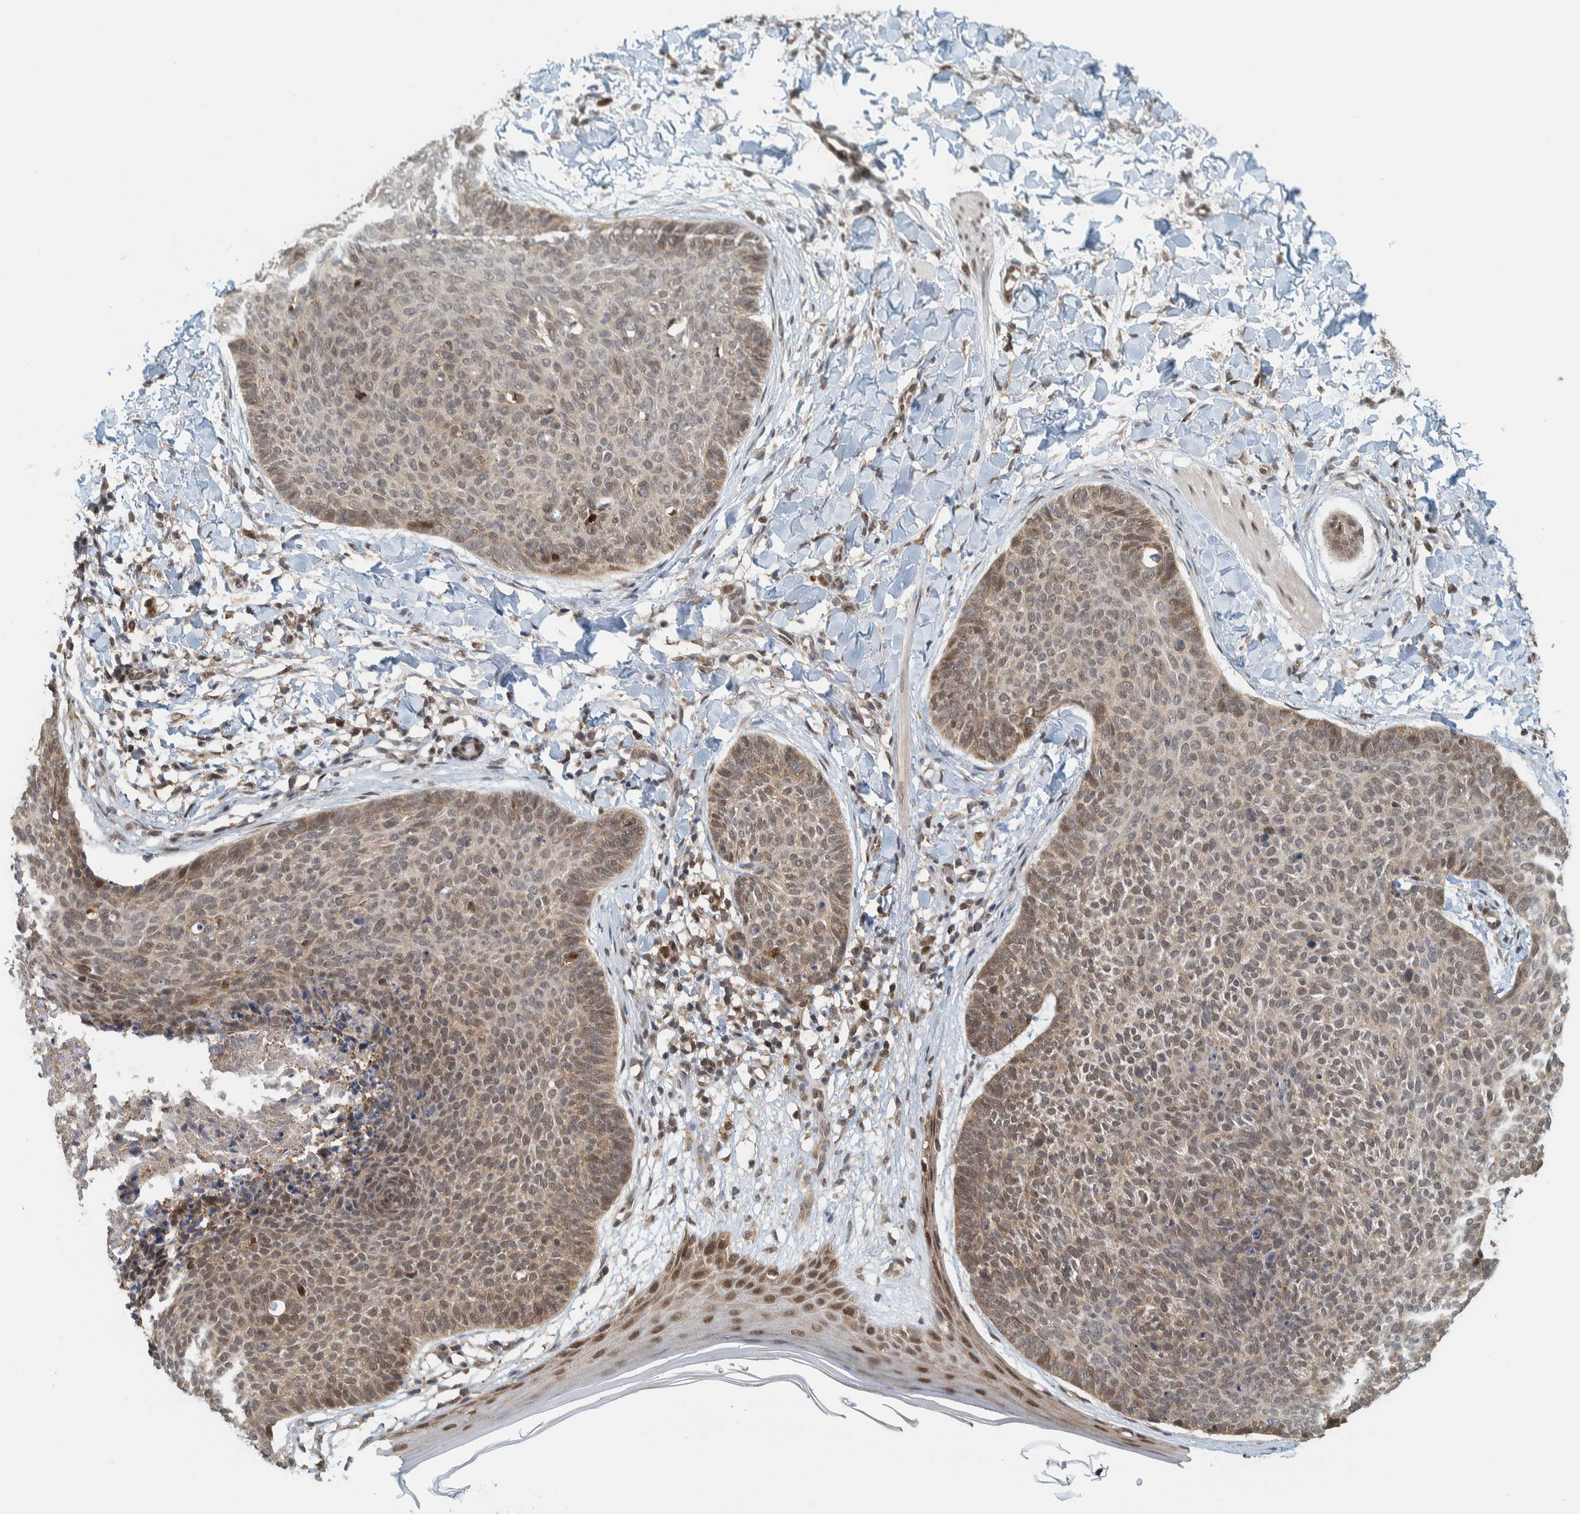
{"staining": {"intensity": "weak", "quantity": "25%-75%", "location": "cytoplasmic/membranous,nuclear"}, "tissue": "skin cancer", "cell_type": "Tumor cells", "image_type": "cancer", "snomed": [{"axis": "morphology", "description": "Normal tissue, NOS"}, {"axis": "morphology", "description": "Basal cell carcinoma"}, {"axis": "topography", "description": "Skin"}], "caption": "Immunohistochemistry (DAB (3,3'-diaminobenzidine)) staining of human skin basal cell carcinoma exhibits weak cytoplasmic/membranous and nuclear protein positivity in approximately 25%-75% of tumor cells.", "gene": "COPS3", "patient": {"sex": "male", "age": 50}}